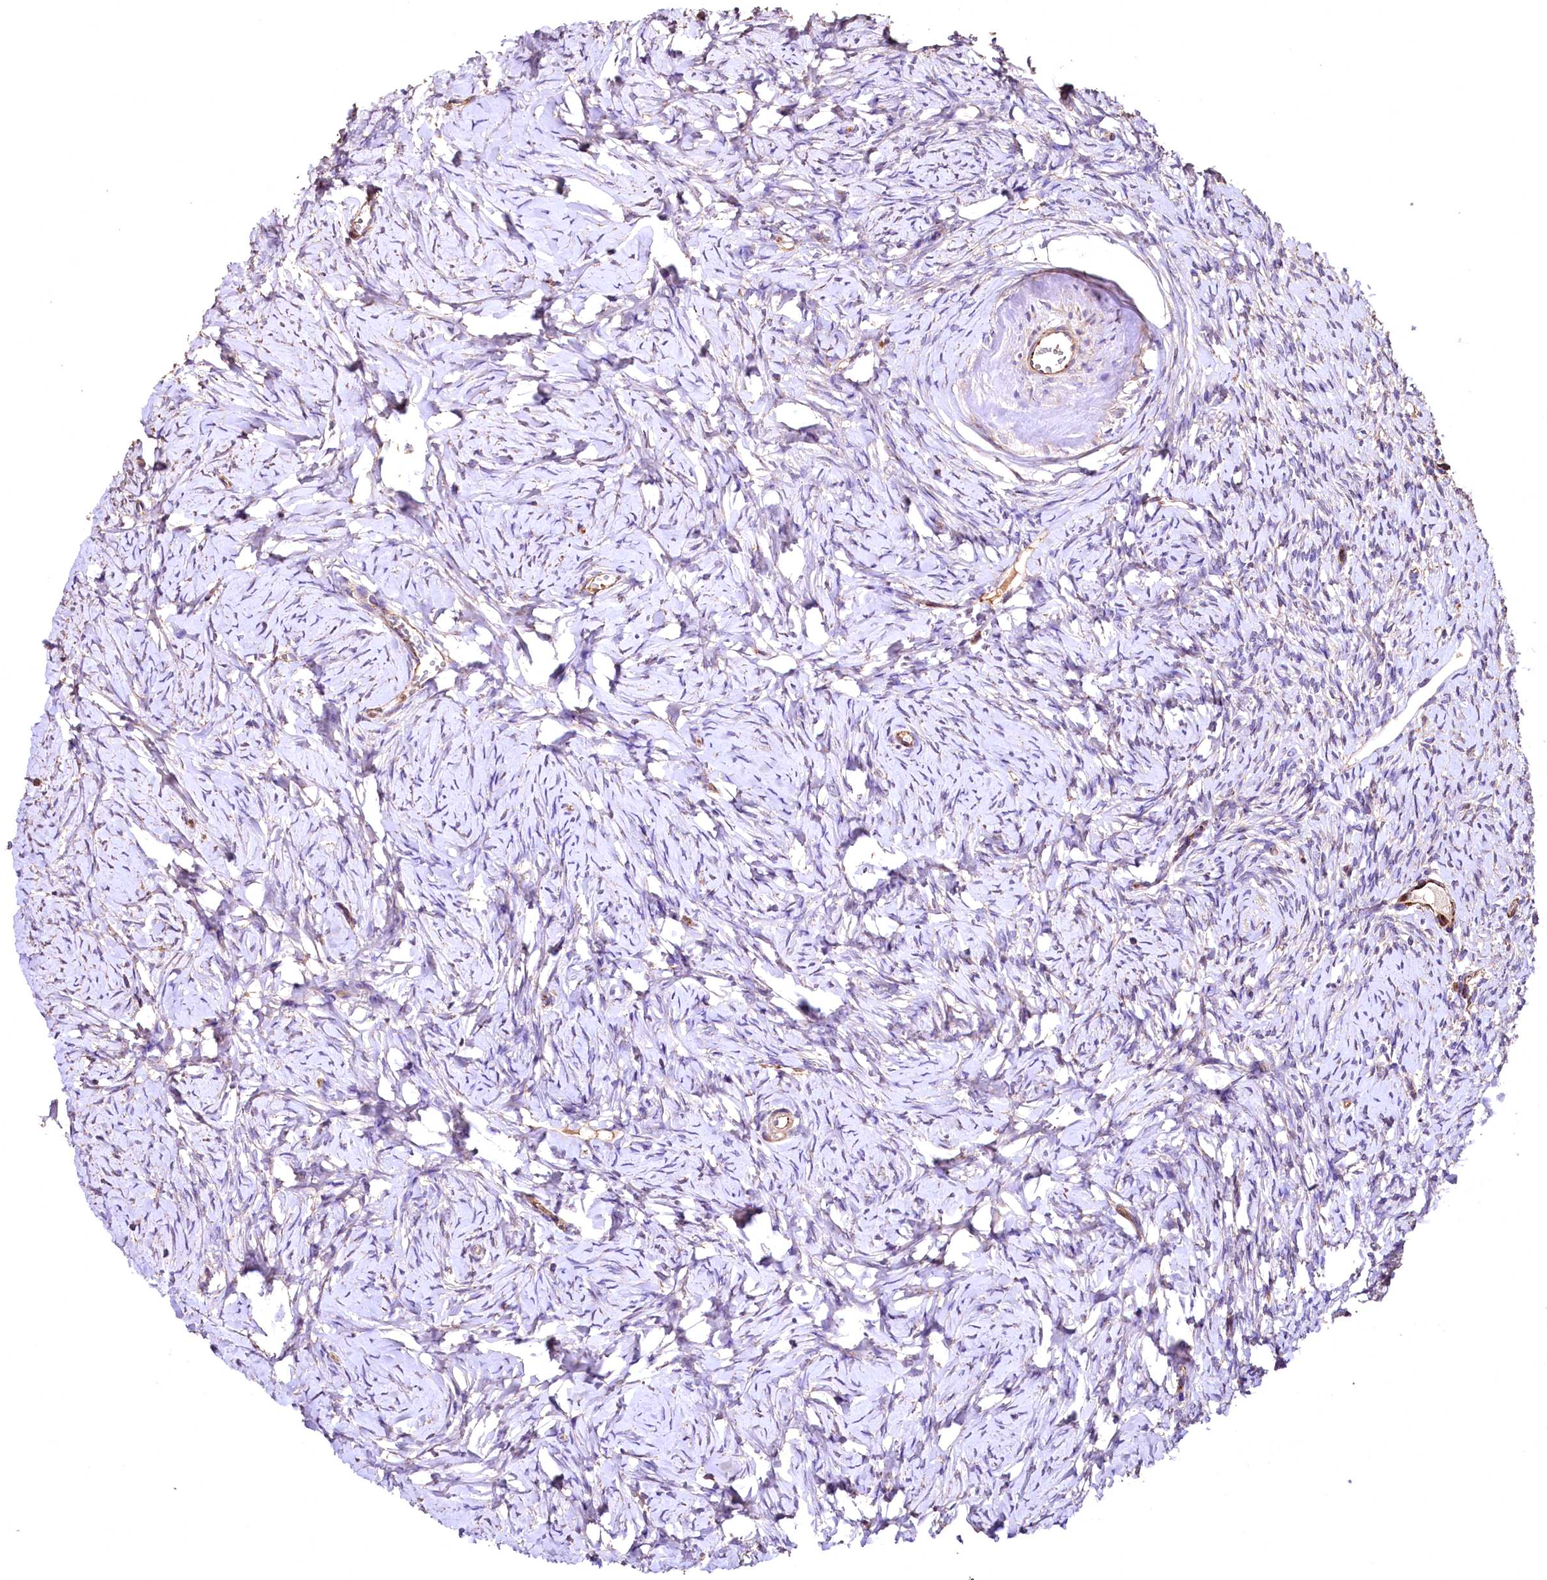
{"staining": {"intensity": "negative", "quantity": "none", "location": "none"}, "tissue": "ovary", "cell_type": "Ovarian stroma cells", "image_type": "normal", "snomed": [{"axis": "morphology", "description": "Normal tissue, NOS"}, {"axis": "topography", "description": "Ovary"}], "caption": "The IHC histopathology image has no significant expression in ovarian stroma cells of ovary.", "gene": "RASSF1", "patient": {"sex": "female", "age": 51}}